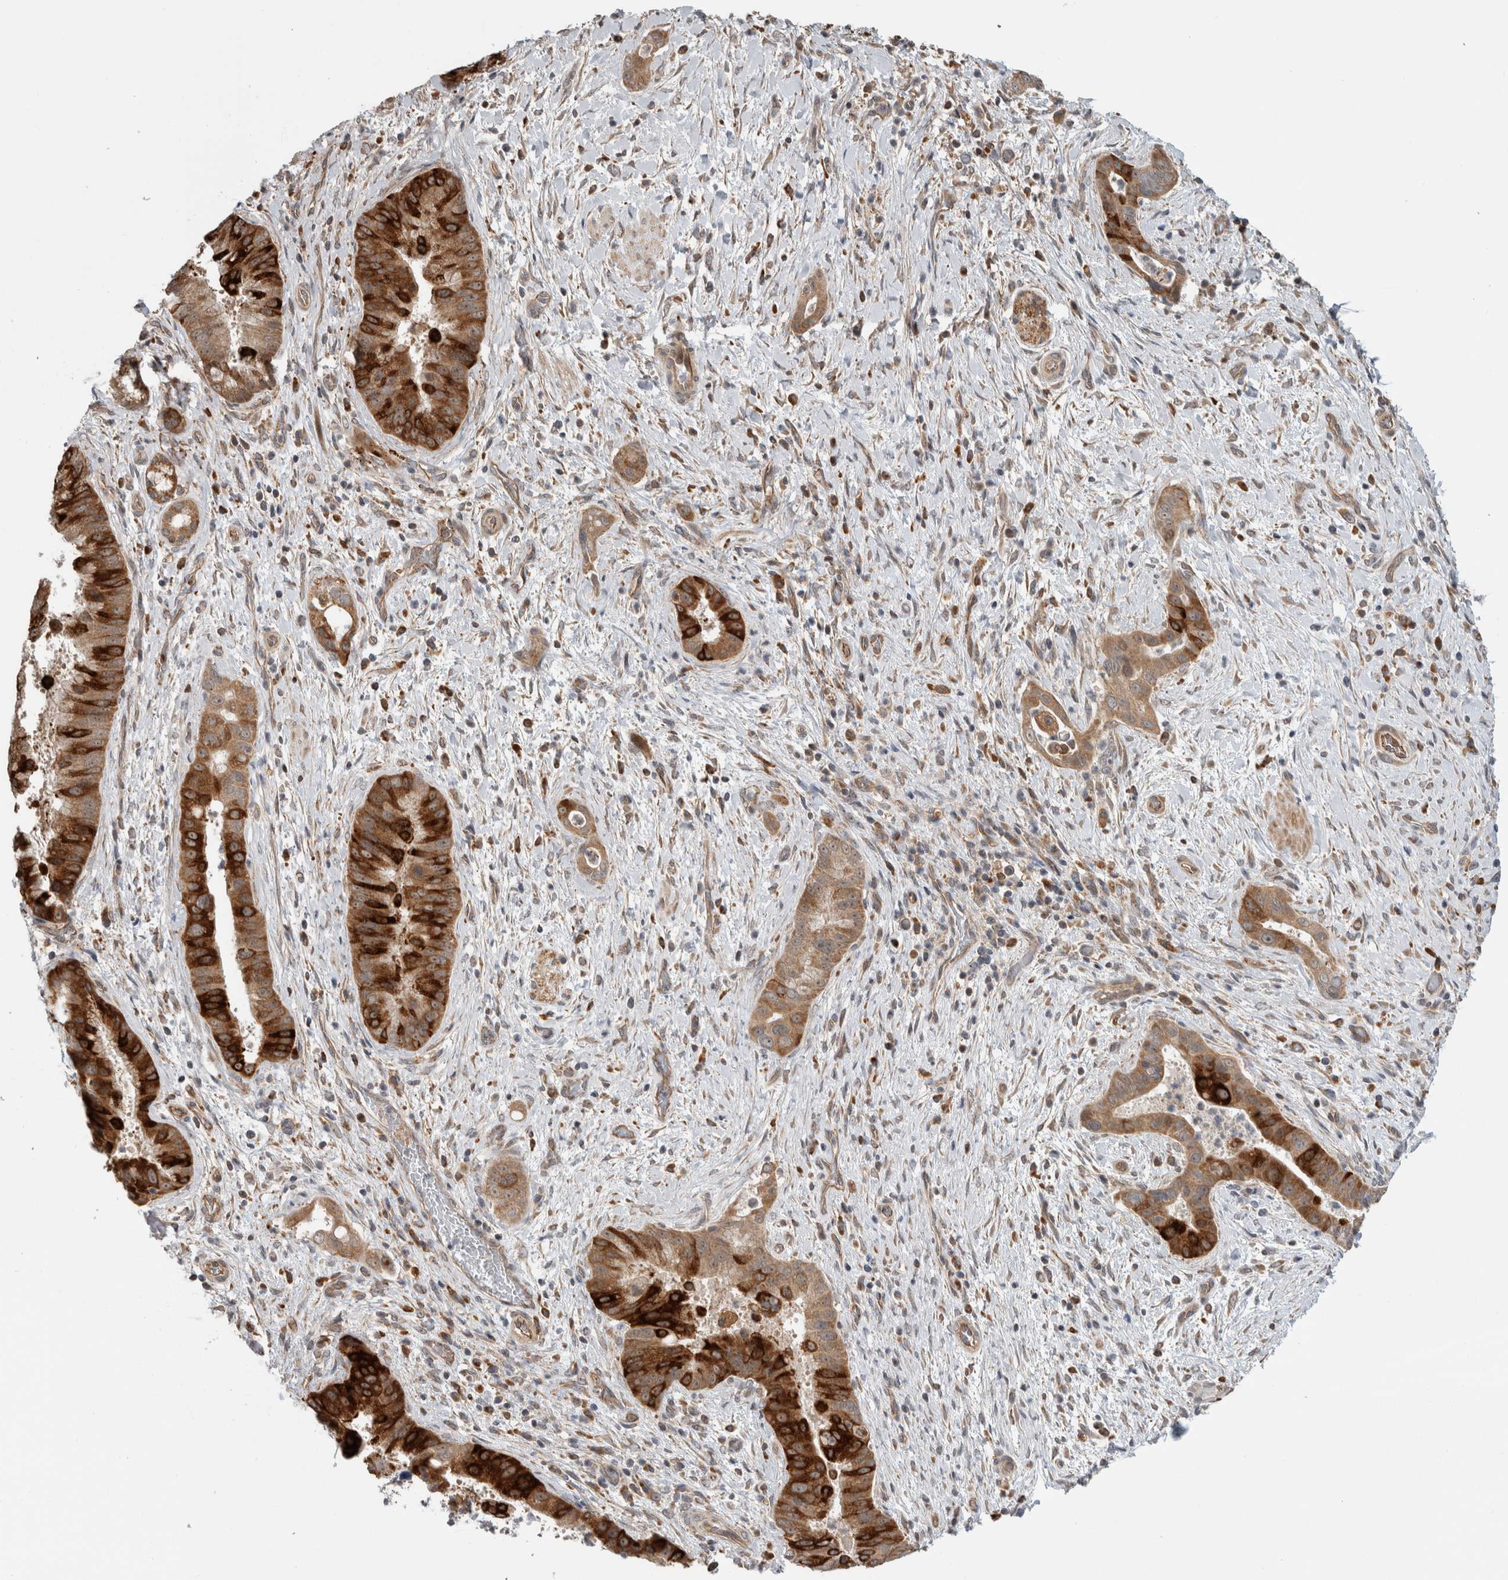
{"staining": {"intensity": "strong", "quantity": ">75%", "location": "cytoplasmic/membranous"}, "tissue": "liver cancer", "cell_type": "Tumor cells", "image_type": "cancer", "snomed": [{"axis": "morphology", "description": "Cholangiocarcinoma"}, {"axis": "topography", "description": "Liver"}], "caption": "Liver cancer (cholangiocarcinoma) stained for a protein demonstrates strong cytoplasmic/membranous positivity in tumor cells. (Stains: DAB (3,3'-diaminobenzidine) in brown, nuclei in blue, Microscopy: brightfield microscopy at high magnification).", "gene": "ADGRL3", "patient": {"sex": "female", "age": 54}}